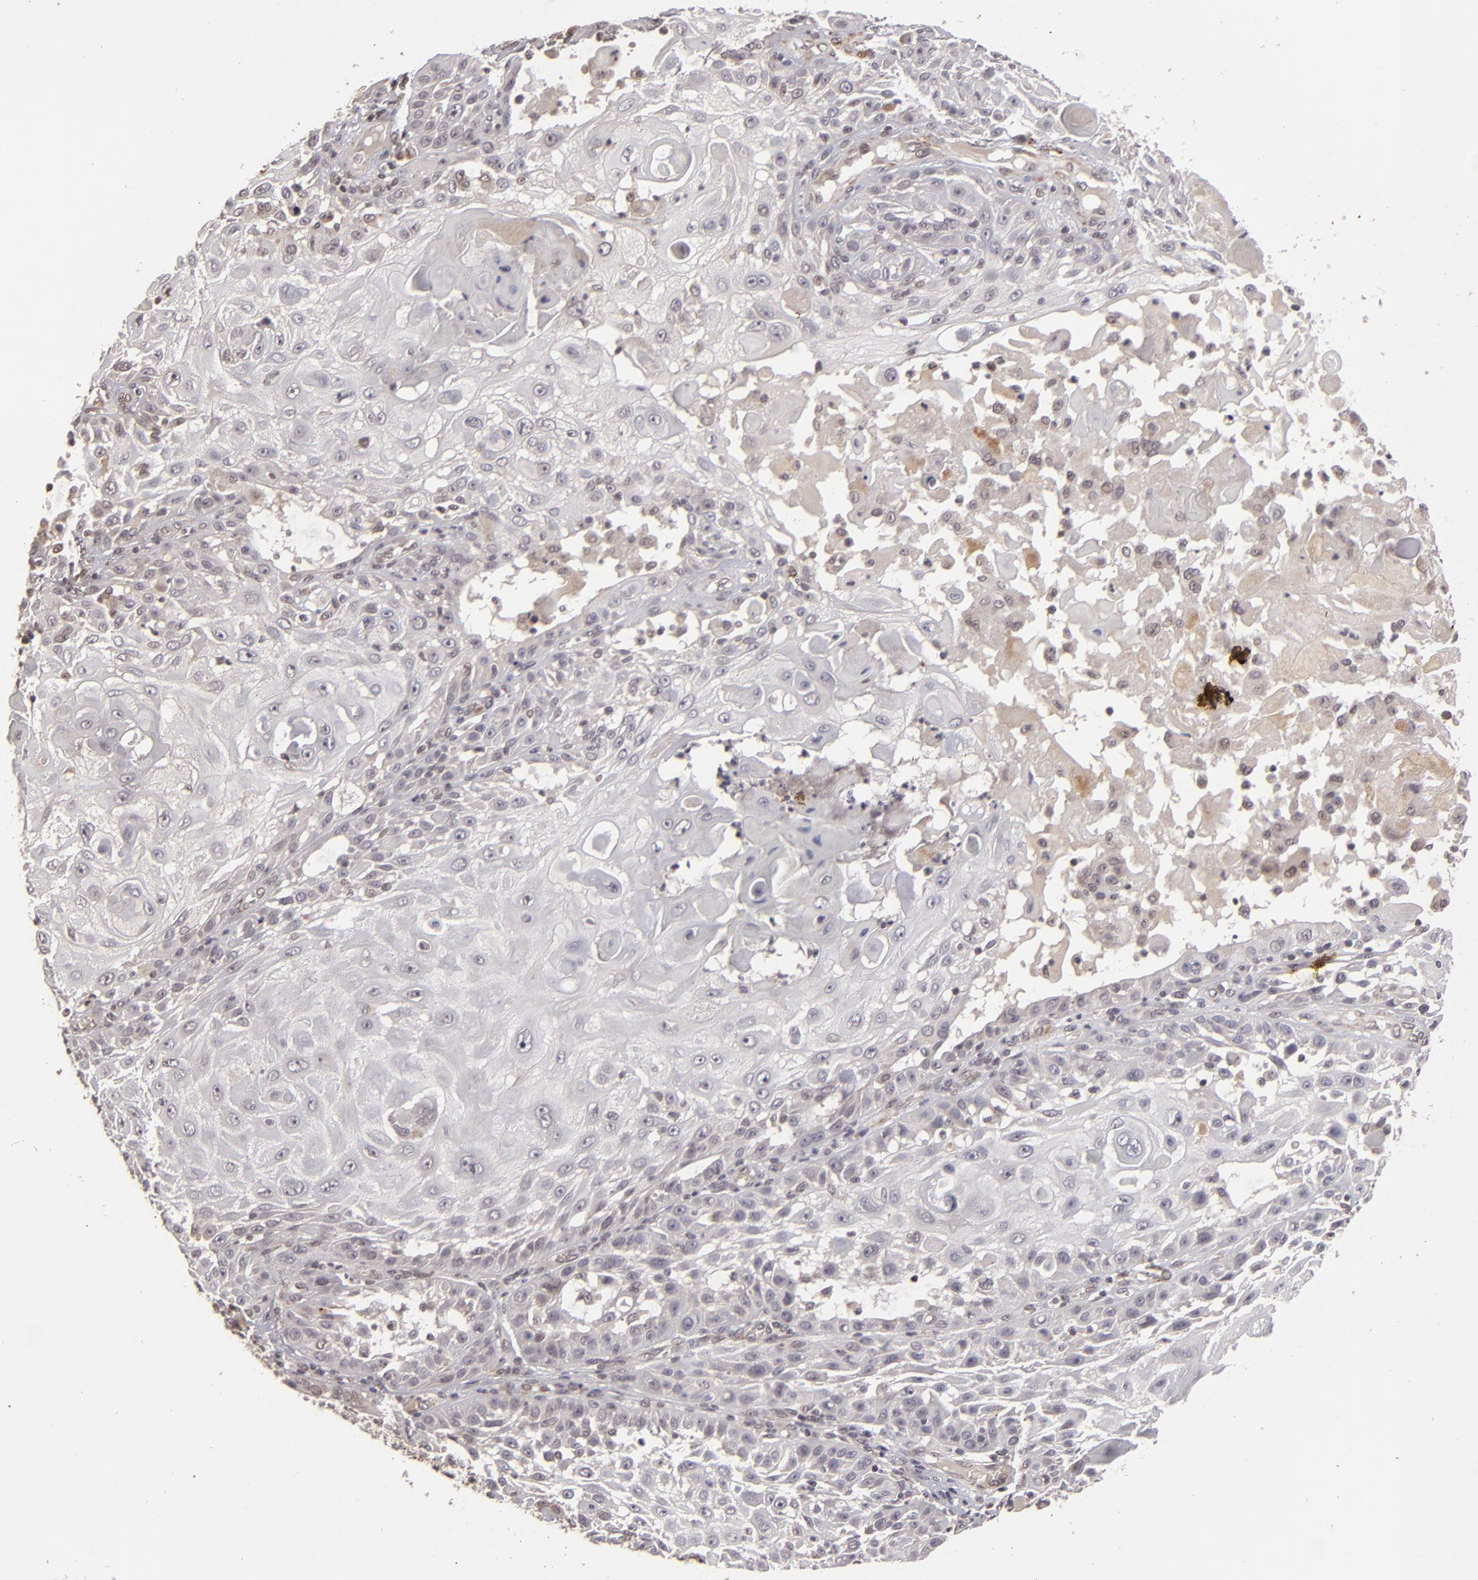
{"staining": {"intensity": "weak", "quantity": "<25%", "location": "cytoplasmic/membranous"}, "tissue": "skin cancer", "cell_type": "Tumor cells", "image_type": "cancer", "snomed": [{"axis": "morphology", "description": "Squamous cell carcinoma, NOS"}, {"axis": "topography", "description": "Skin"}], "caption": "The histopathology image displays no staining of tumor cells in skin cancer.", "gene": "DFFA", "patient": {"sex": "female", "age": 89}}